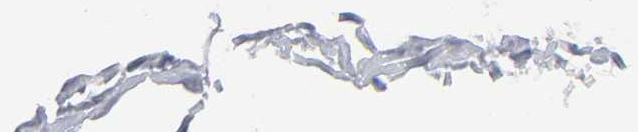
{"staining": {"intensity": "strong", "quantity": ">75%", "location": "nuclear"}, "tissue": "adipose tissue", "cell_type": "Adipocytes", "image_type": "normal", "snomed": [{"axis": "morphology", "description": "Normal tissue, NOS"}, {"axis": "topography", "description": "Soft tissue"}], "caption": "This image reveals normal adipose tissue stained with immunohistochemistry to label a protein in brown. The nuclear of adipocytes show strong positivity for the protein. Nuclei are counter-stained blue.", "gene": "UBTF", "patient": {"sex": "male", "age": 26}}